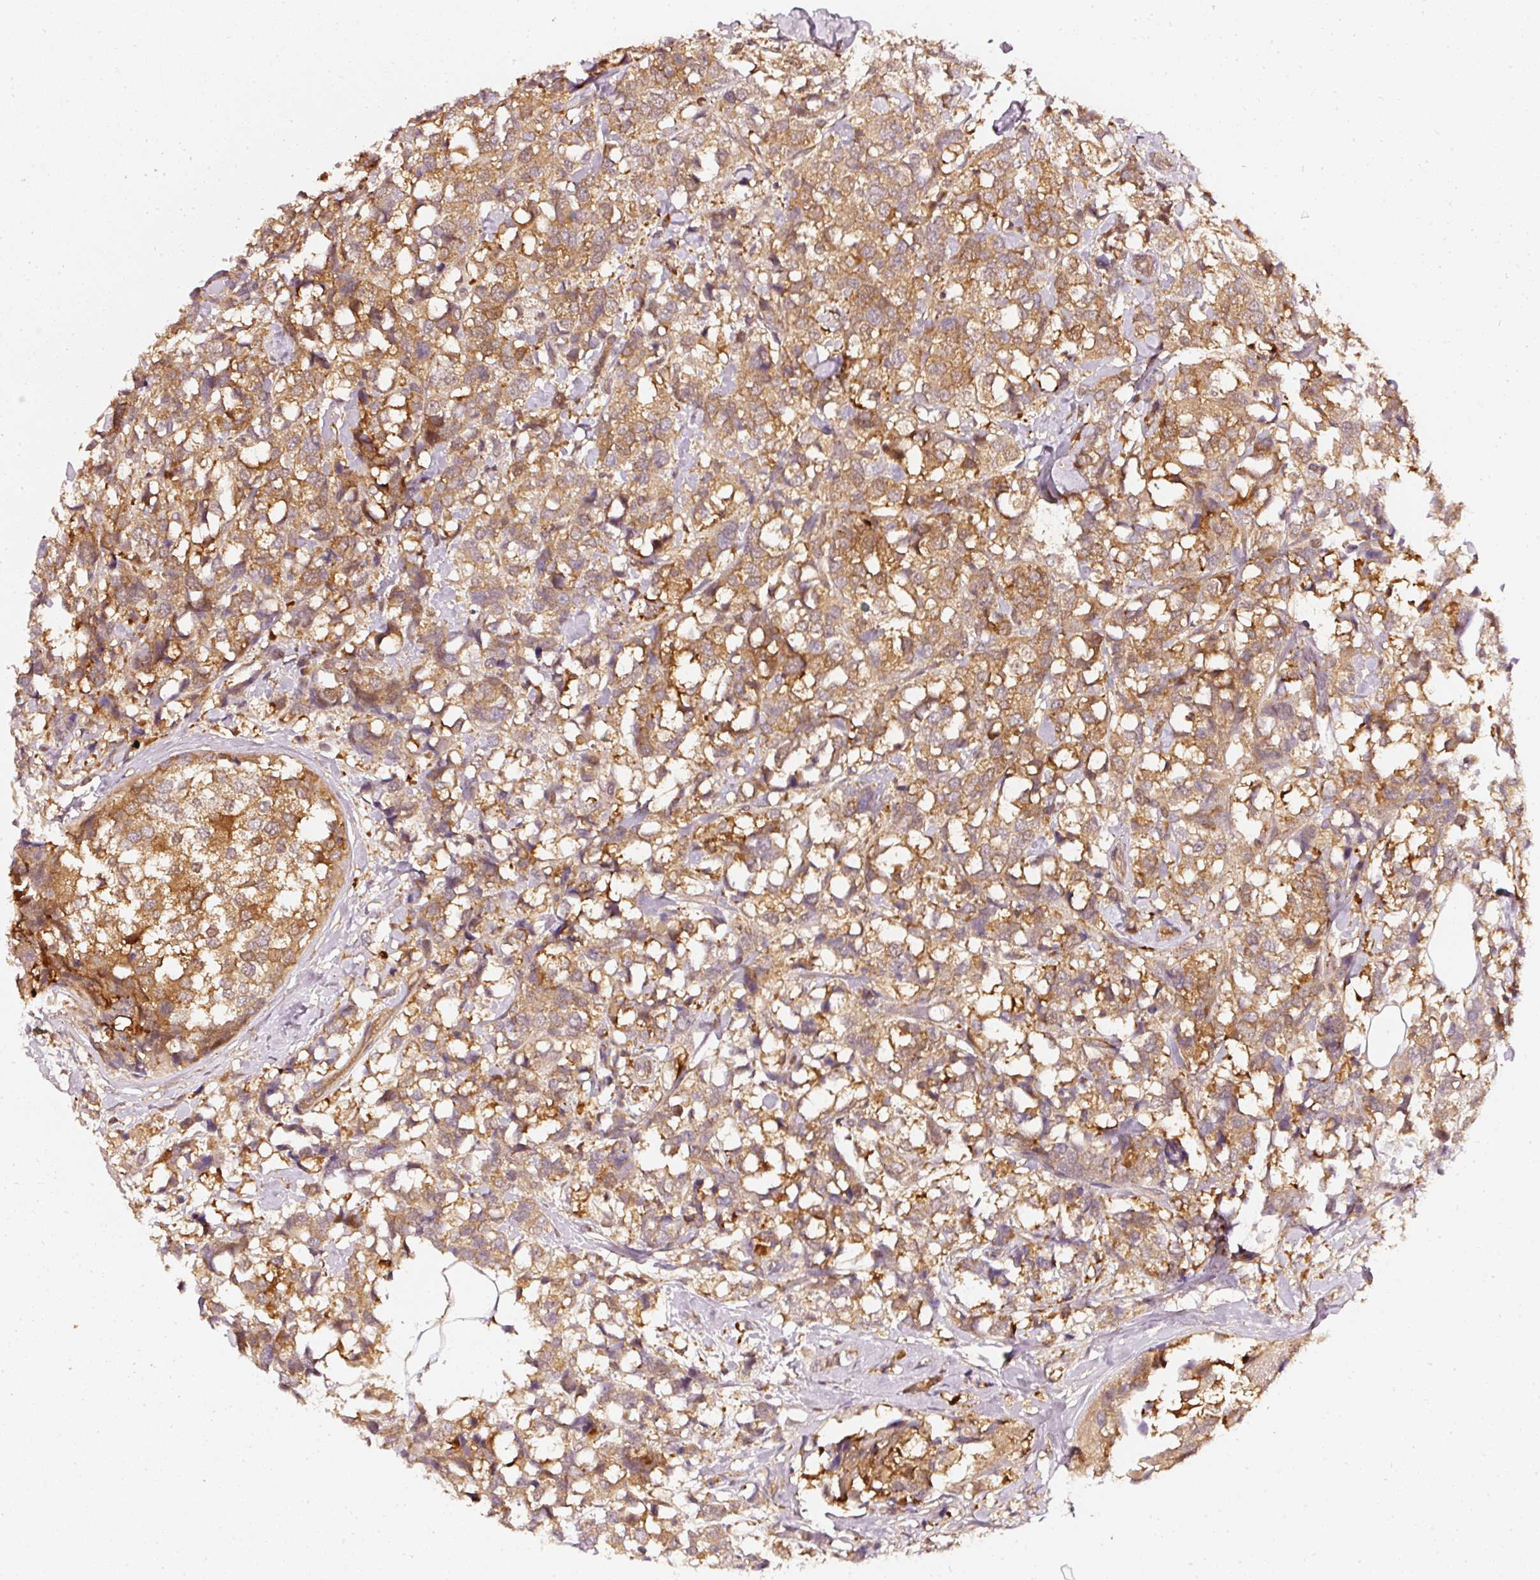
{"staining": {"intensity": "moderate", "quantity": ">75%", "location": "cytoplasmic/membranous"}, "tissue": "breast cancer", "cell_type": "Tumor cells", "image_type": "cancer", "snomed": [{"axis": "morphology", "description": "Lobular carcinoma"}, {"axis": "topography", "description": "Breast"}], "caption": "This micrograph demonstrates immunohistochemistry staining of human breast lobular carcinoma, with medium moderate cytoplasmic/membranous positivity in about >75% of tumor cells.", "gene": "ASMTL", "patient": {"sex": "female", "age": 59}}